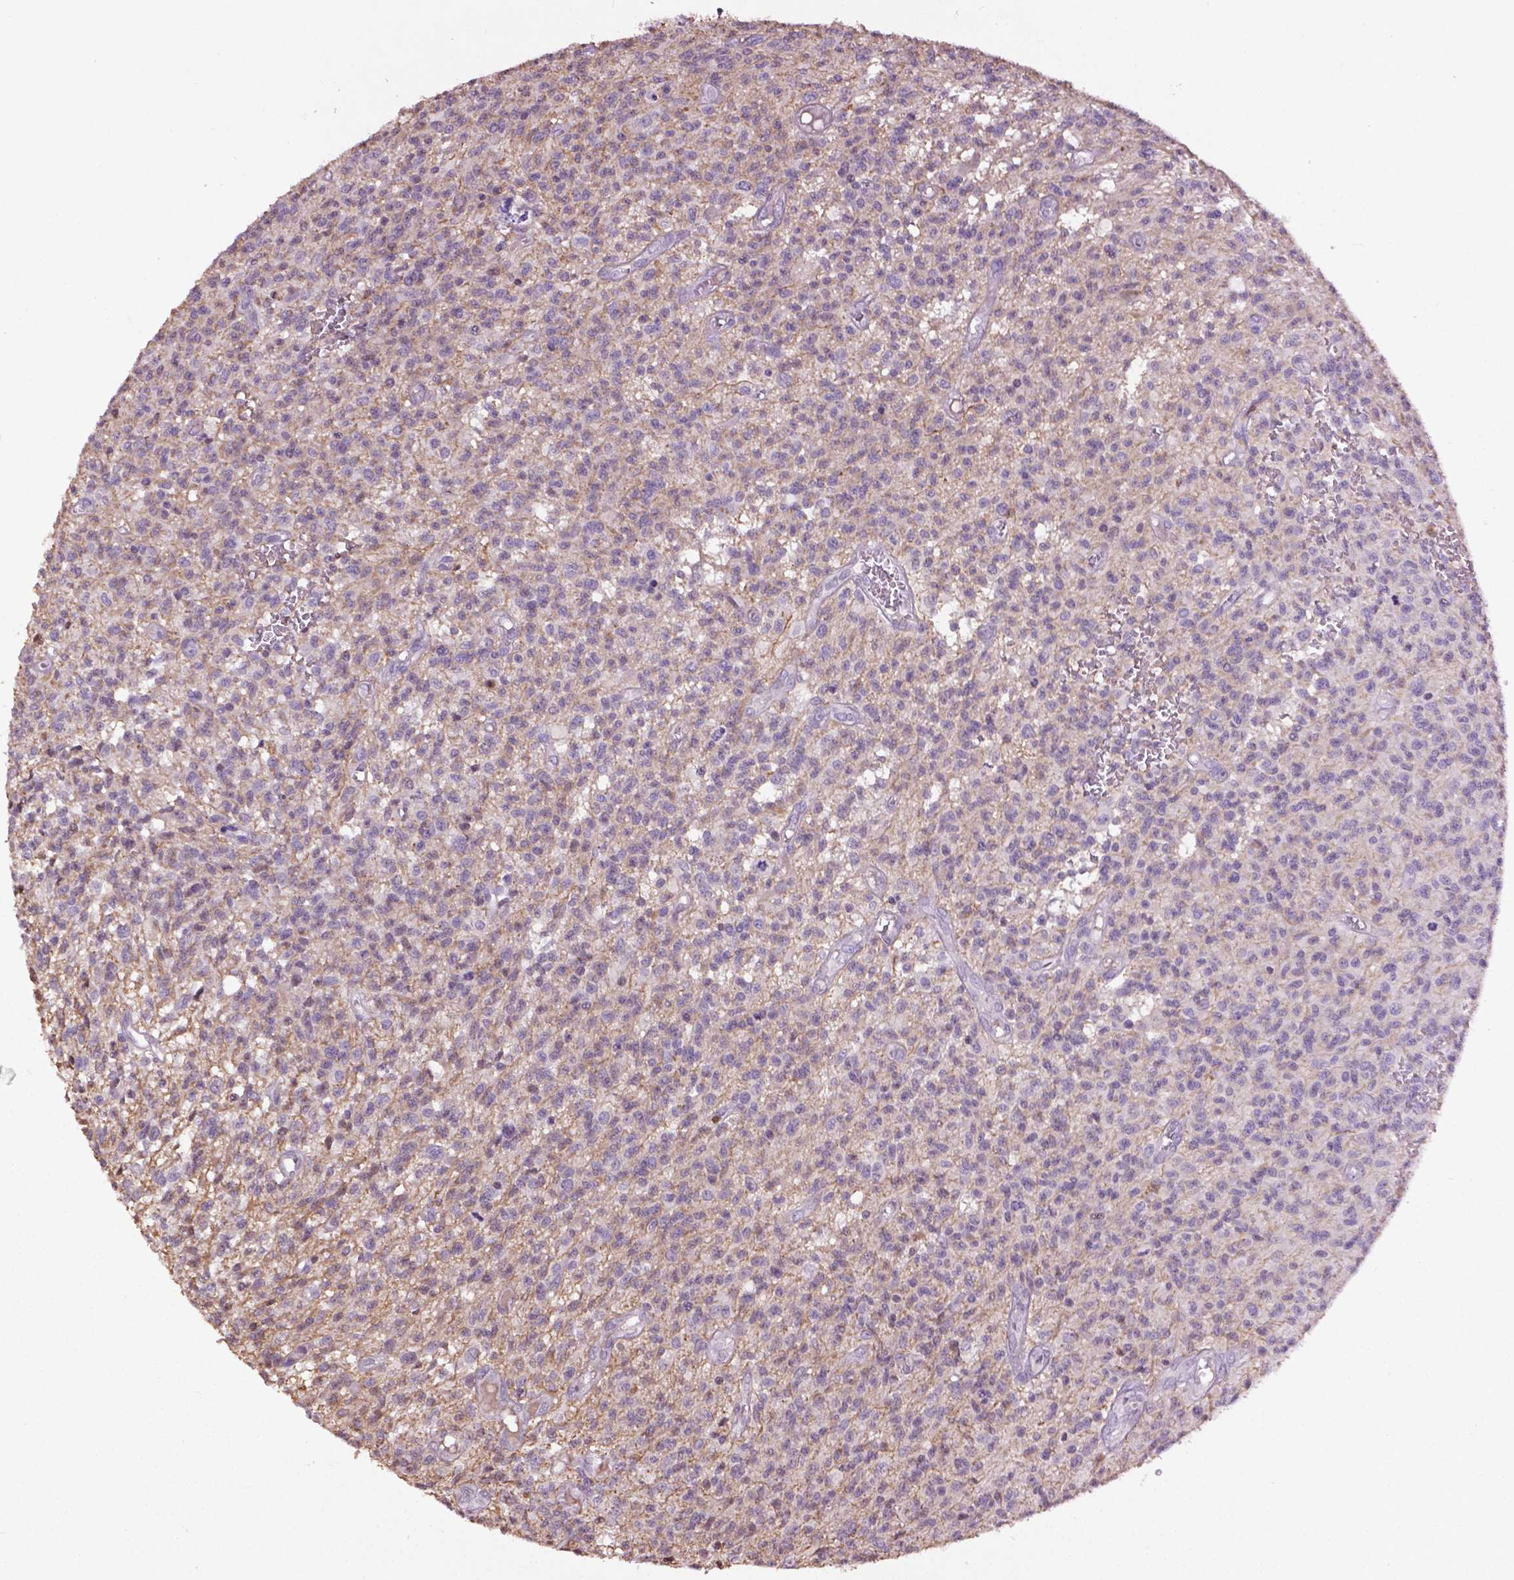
{"staining": {"intensity": "negative", "quantity": "none", "location": "none"}, "tissue": "glioma", "cell_type": "Tumor cells", "image_type": "cancer", "snomed": [{"axis": "morphology", "description": "Glioma, malignant, Low grade"}, {"axis": "topography", "description": "Brain"}], "caption": "Malignant glioma (low-grade) was stained to show a protein in brown. There is no significant expression in tumor cells. (Stains: DAB (3,3'-diaminobenzidine) immunohistochemistry (IHC) with hematoxylin counter stain, Microscopy: brightfield microscopy at high magnification).", "gene": "NTNG2", "patient": {"sex": "male", "age": 64}}